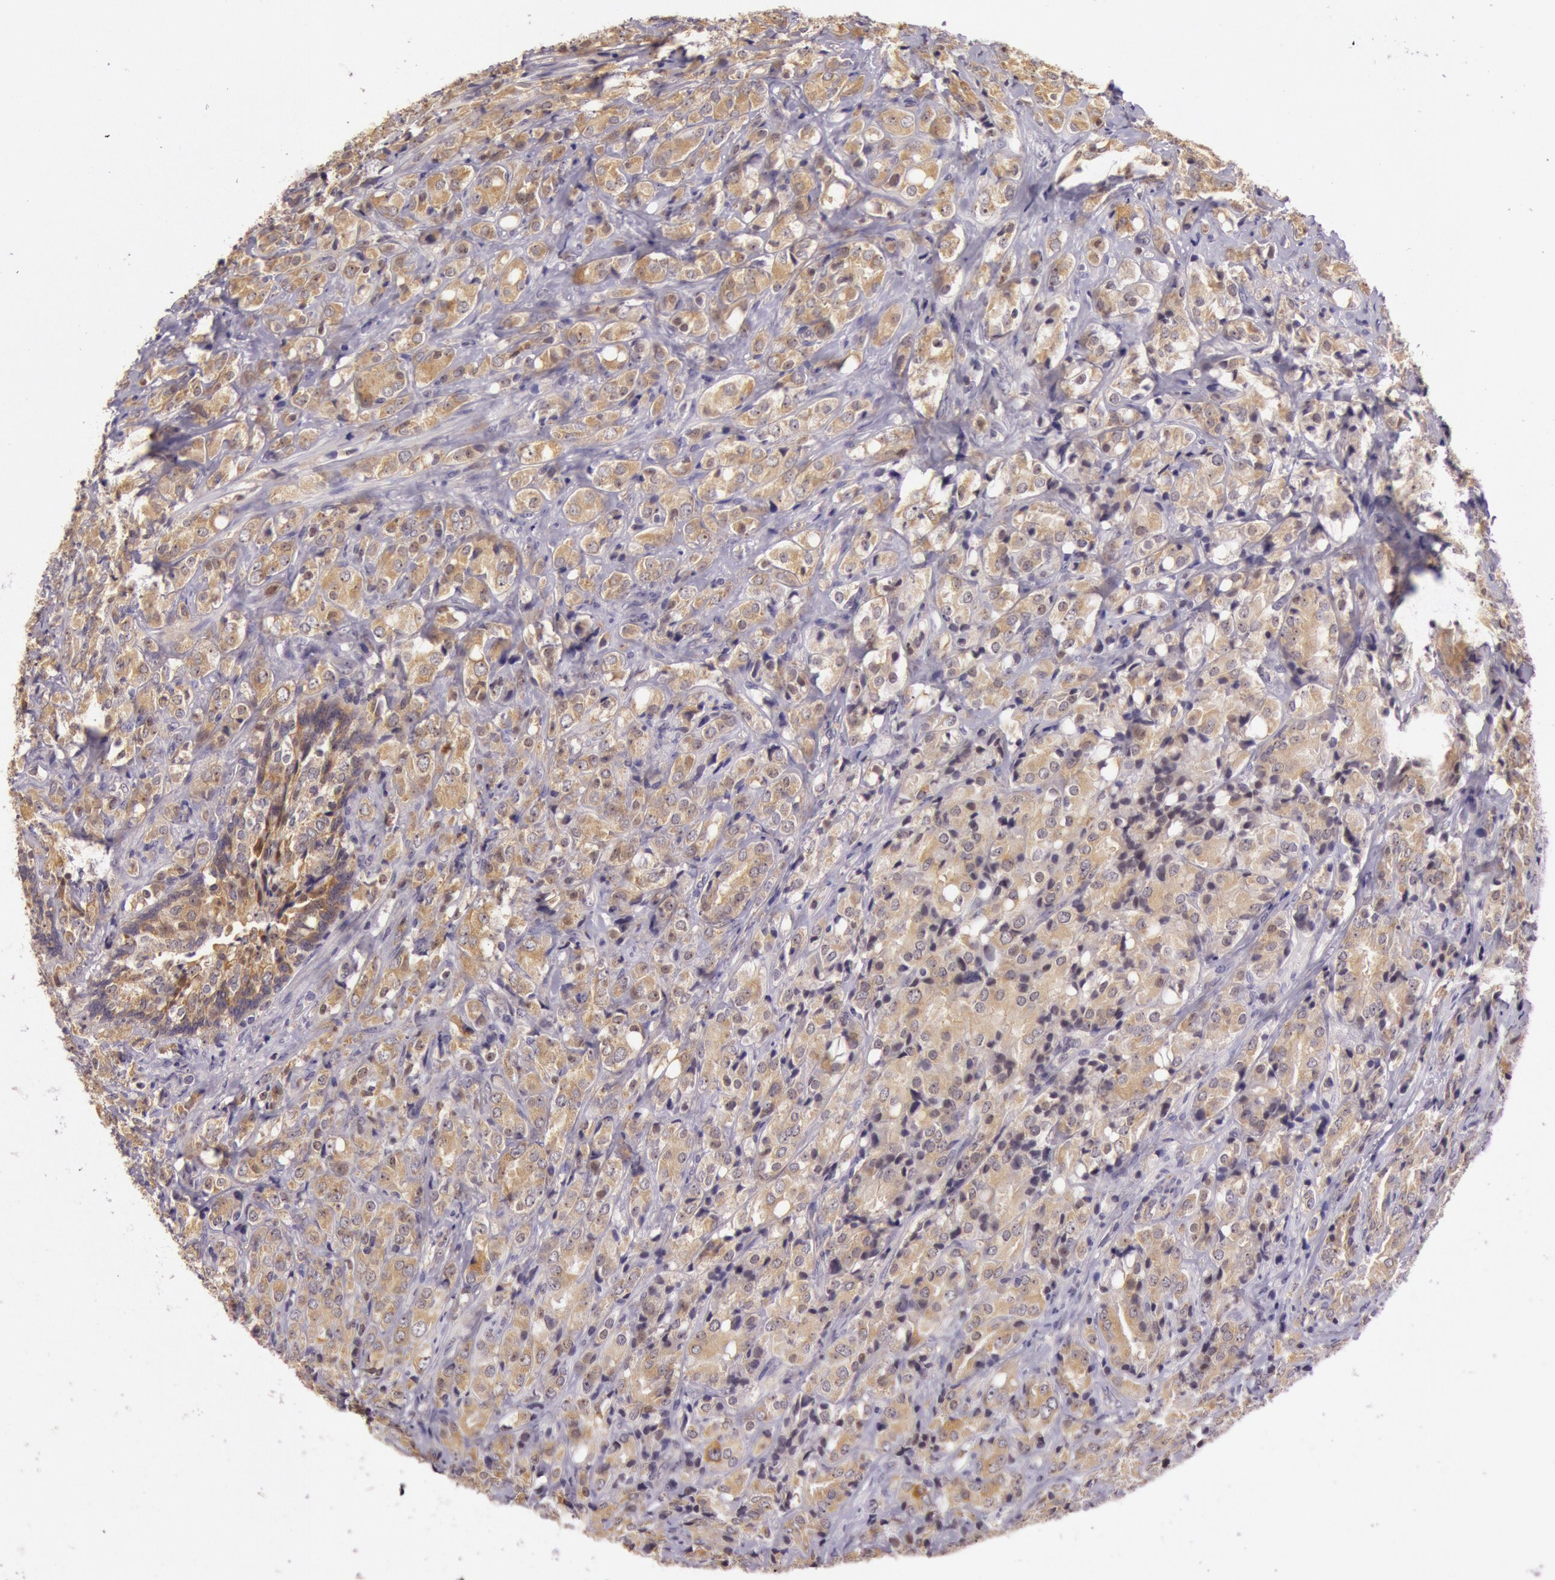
{"staining": {"intensity": "moderate", "quantity": ">75%", "location": "cytoplasmic/membranous,nuclear"}, "tissue": "prostate cancer", "cell_type": "Tumor cells", "image_type": "cancer", "snomed": [{"axis": "morphology", "description": "Adenocarcinoma, High grade"}, {"axis": "topography", "description": "Prostate"}], "caption": "Human prostate cancer stained with a protein marker reveals moderate staining in tumor cells.", "gene": "CDK16", "patient": {"sex": "male", "age": 68}}